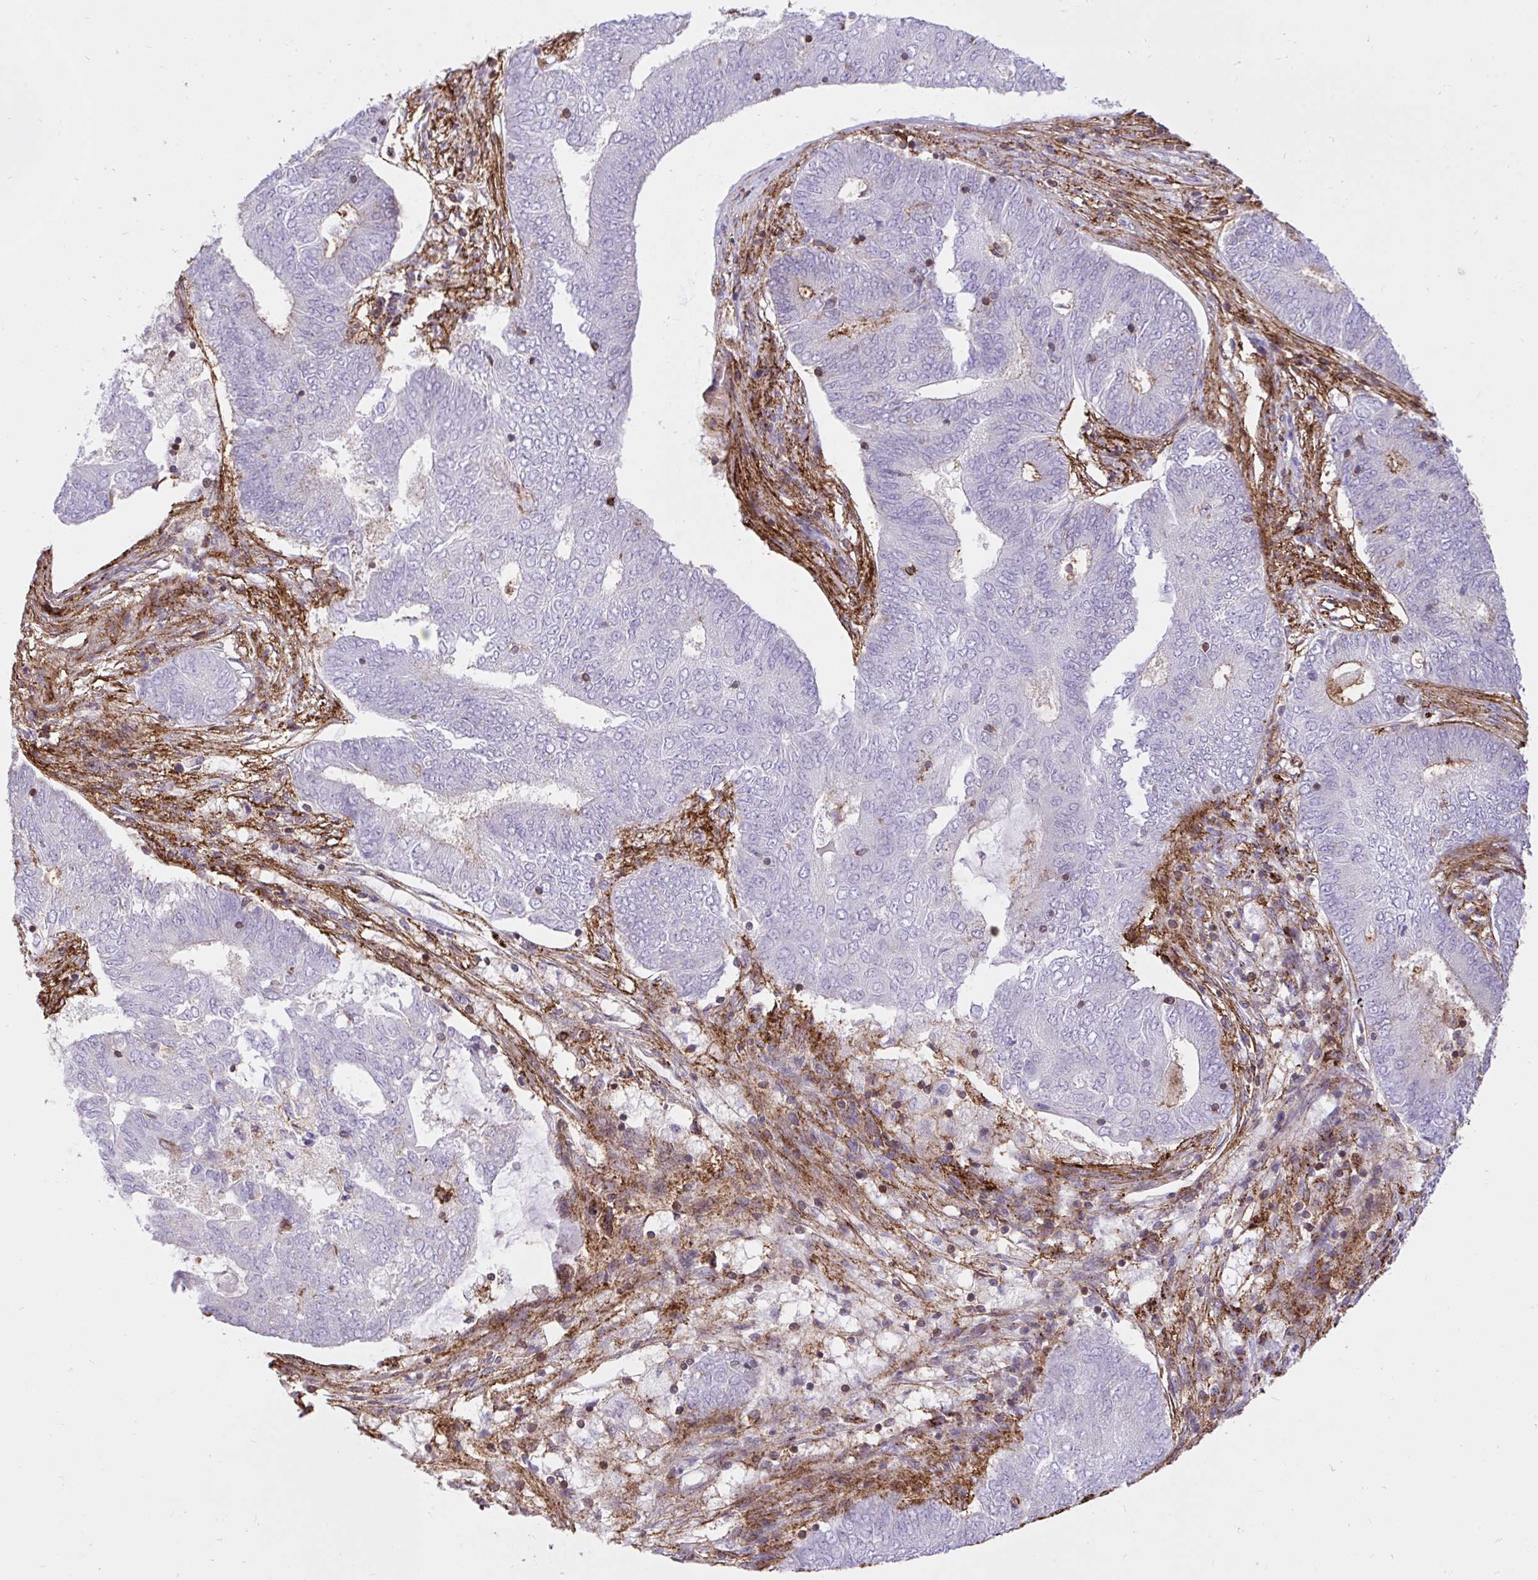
{"staining": {"intensity": "negative", "quantity": "none", "location": "none"}, "tissue": "endometrial cancer", "cell_type": "Tumor cells", "image_type": "cancer", "snomed": [{"axis": "morphology", "description": "Adenocarcinoma, NOS"}, {"axis": "topography", "description": "Endometrium"}], "caption": "This image is of endometrial adenocarcinoma stained with IHC to label a protein in brown with the nuclei are counter-stained blue. There is no staining in tumor cells.", "gene": "ERI1", "patient": {"sex": "female", "age": 62}}